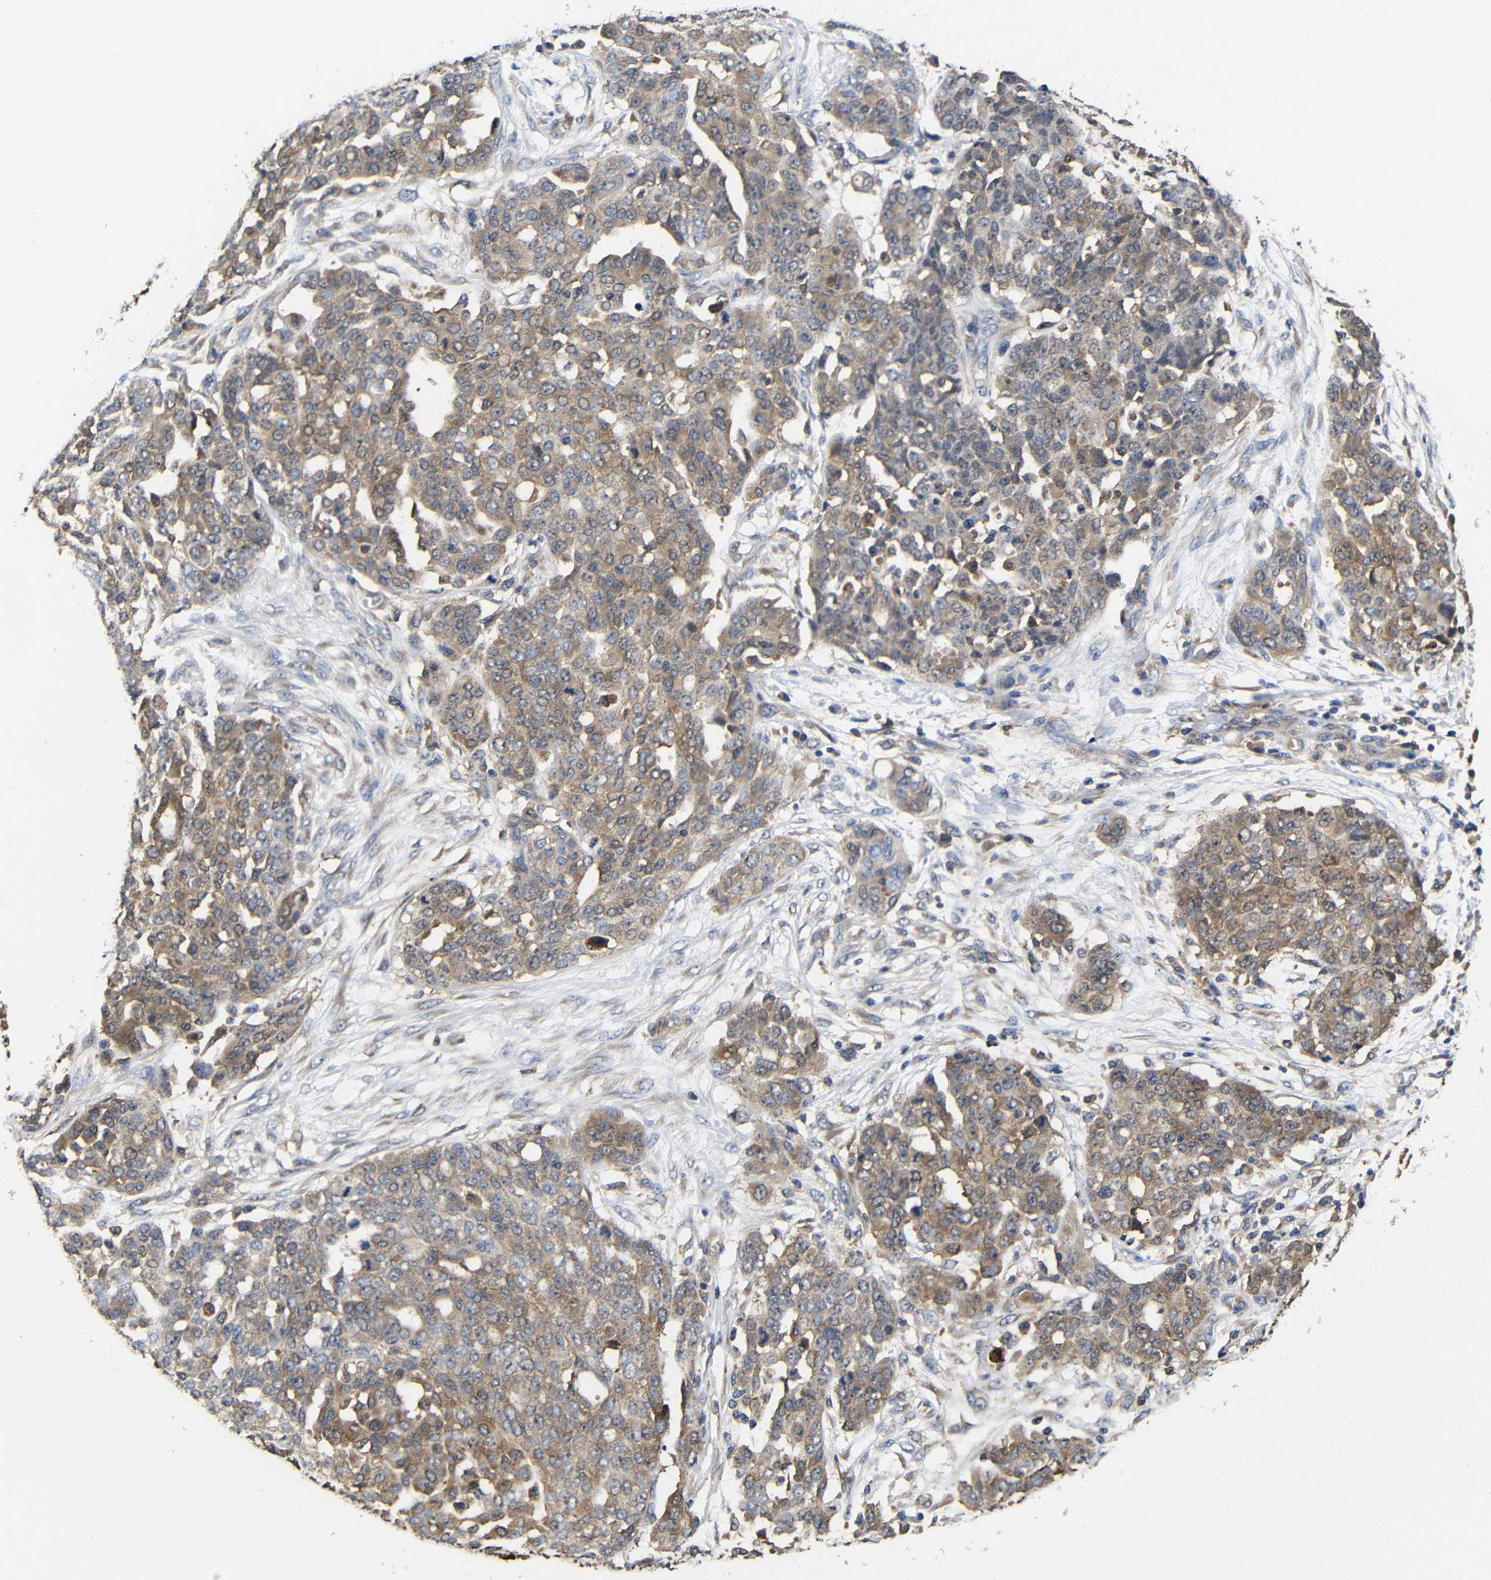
{"staining": {"intensity": "moderate", "quantity": ">75%", "location": "cytoplasmic/membranous"}, "tissue": "ovarian cancer", "cell_type": "Tumor cells", "image_type": "cancer", "snomed": [{"axis": "morphology", "description": "Cystadenocarcinoma, serous, NOS"}, {"axis": "topography", "description": "Soft tissue"}, {"axis": "topography", "description": "Ovary"}], "caption": "Tumor cells exhibit medium levels of moderate cytoplasmic/membranous staining in approximately >75% of cells in ovarian cancer.", "gene": "LRRCC1", "patient": {"sex": "female", "age": 57}}